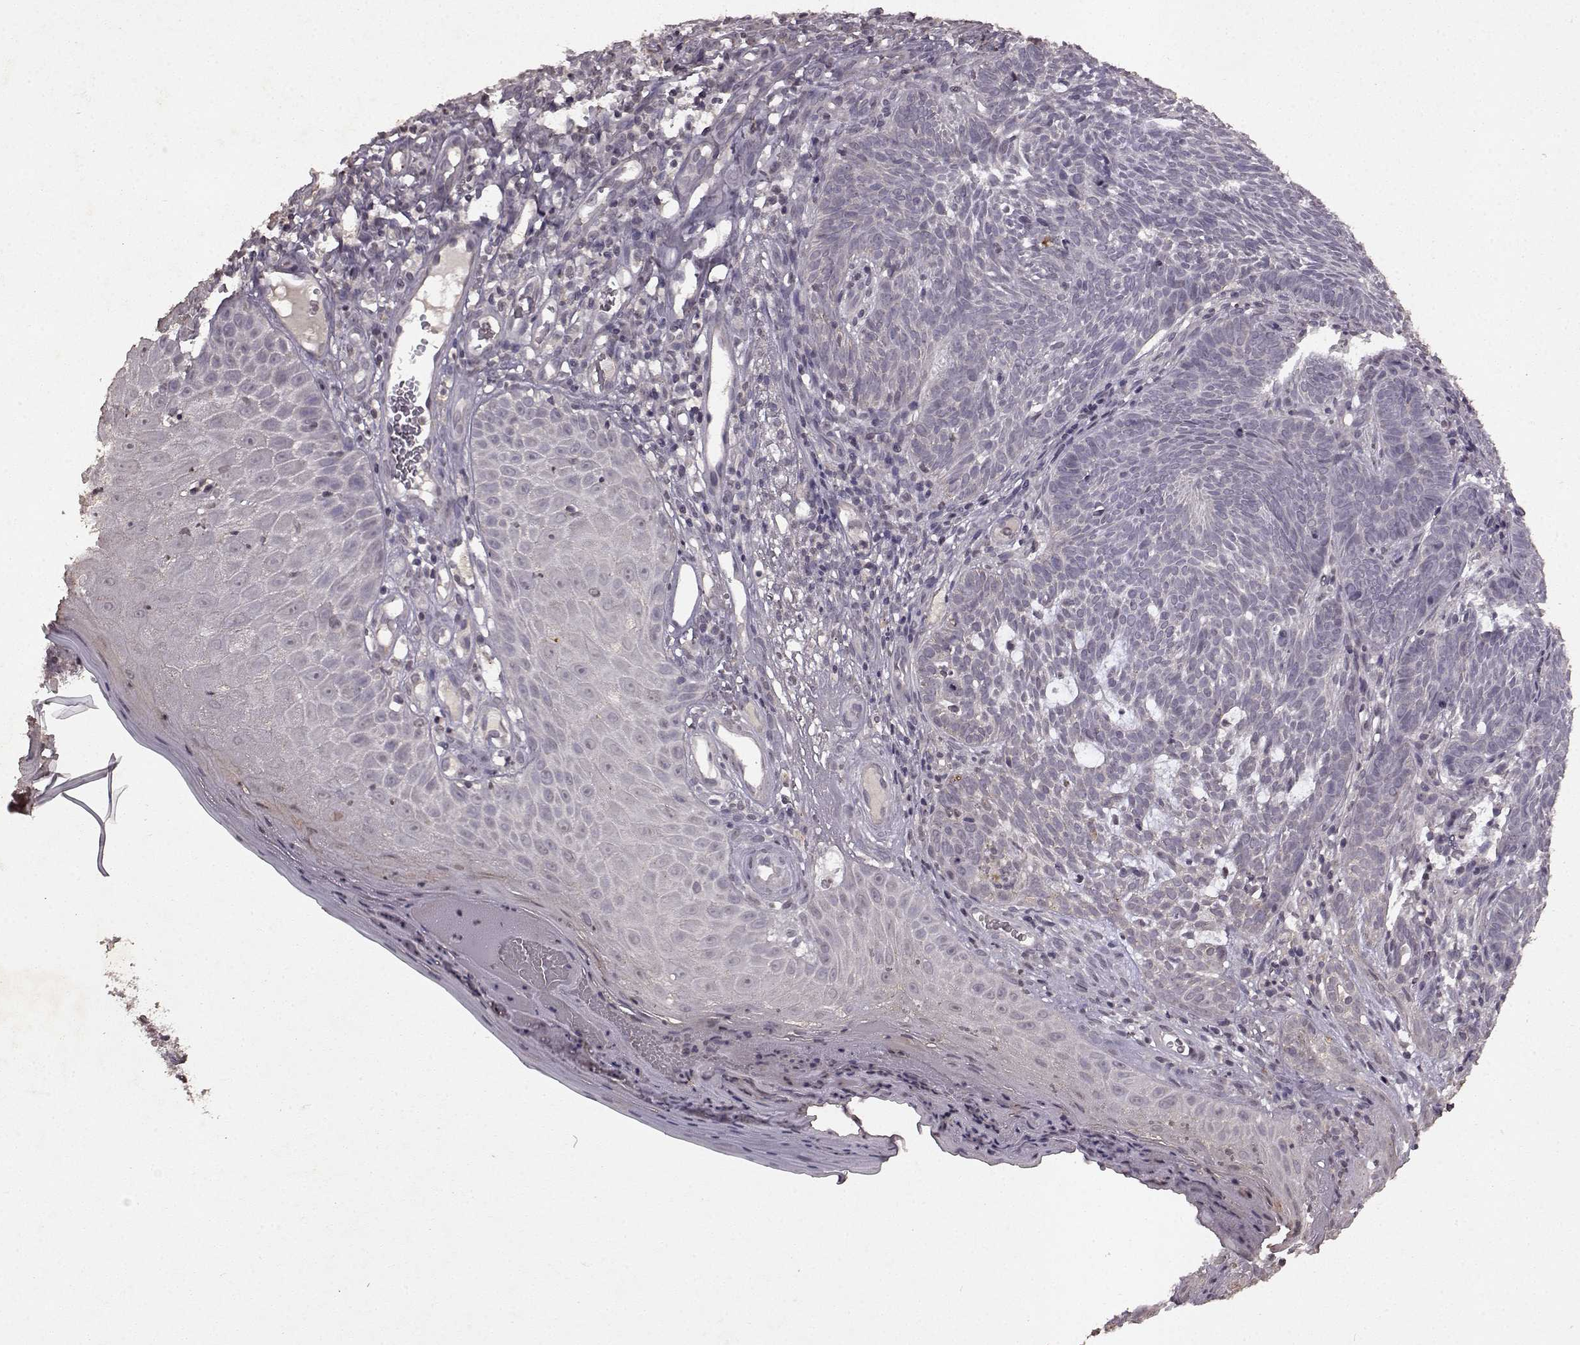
{"staining": {"intensity": "negative", "quantity": "none", "location": "none"}, "tissue": "skin cancer", "cell_type": "Tumor cells", "image_type": "cancer", "snomed": [{"axis": "morphology", "description": "Basal cell carcinoma"}, {"axis": "topography", "description": "Skin"}], "caption": "The immunohistochemistry (IHC) photomicrograph has no significant expression in tumor cells of basal cell carcinoma (skin) tissue.", "gene": "LHB", "patient": {"sex": "male", "age": 59}}